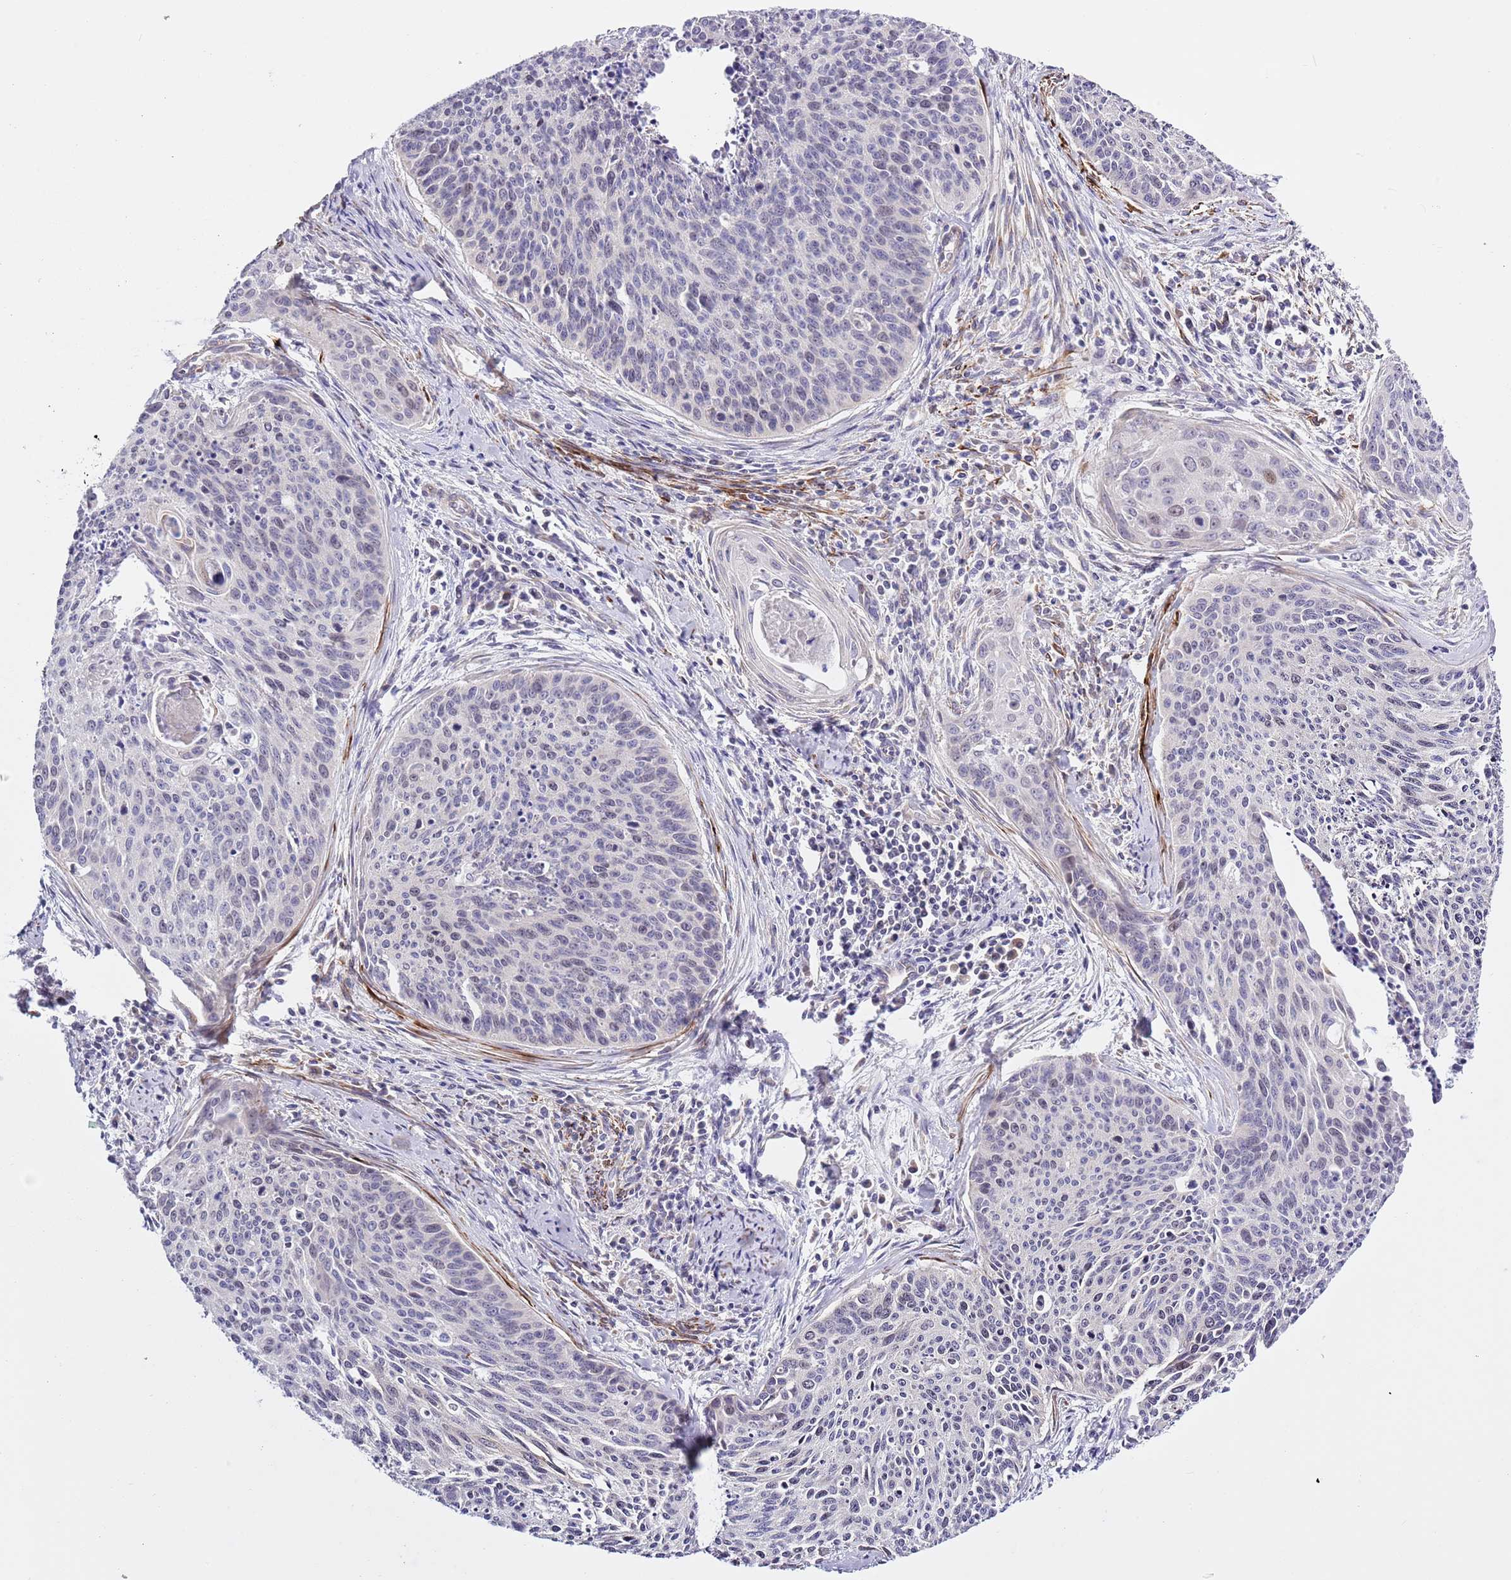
{"staining": {"intensity": "negative", "quantity": "none", "location": "none"}, "tissue": "cervical cancer", "cell_type": "Tumor cells", "image_type": "cancer", "snomed": [{"axis": "morphology", "description": "Squamous cell carcinoma, NOS"}, {"axis": "topography", "description": "Cervix"}], "caption": "The image shows no staining of tumor cells in cervical cancer (squamous cell carcinoma).", "gene": "NET1", "patient": {"sex": "female", "age": 55}}